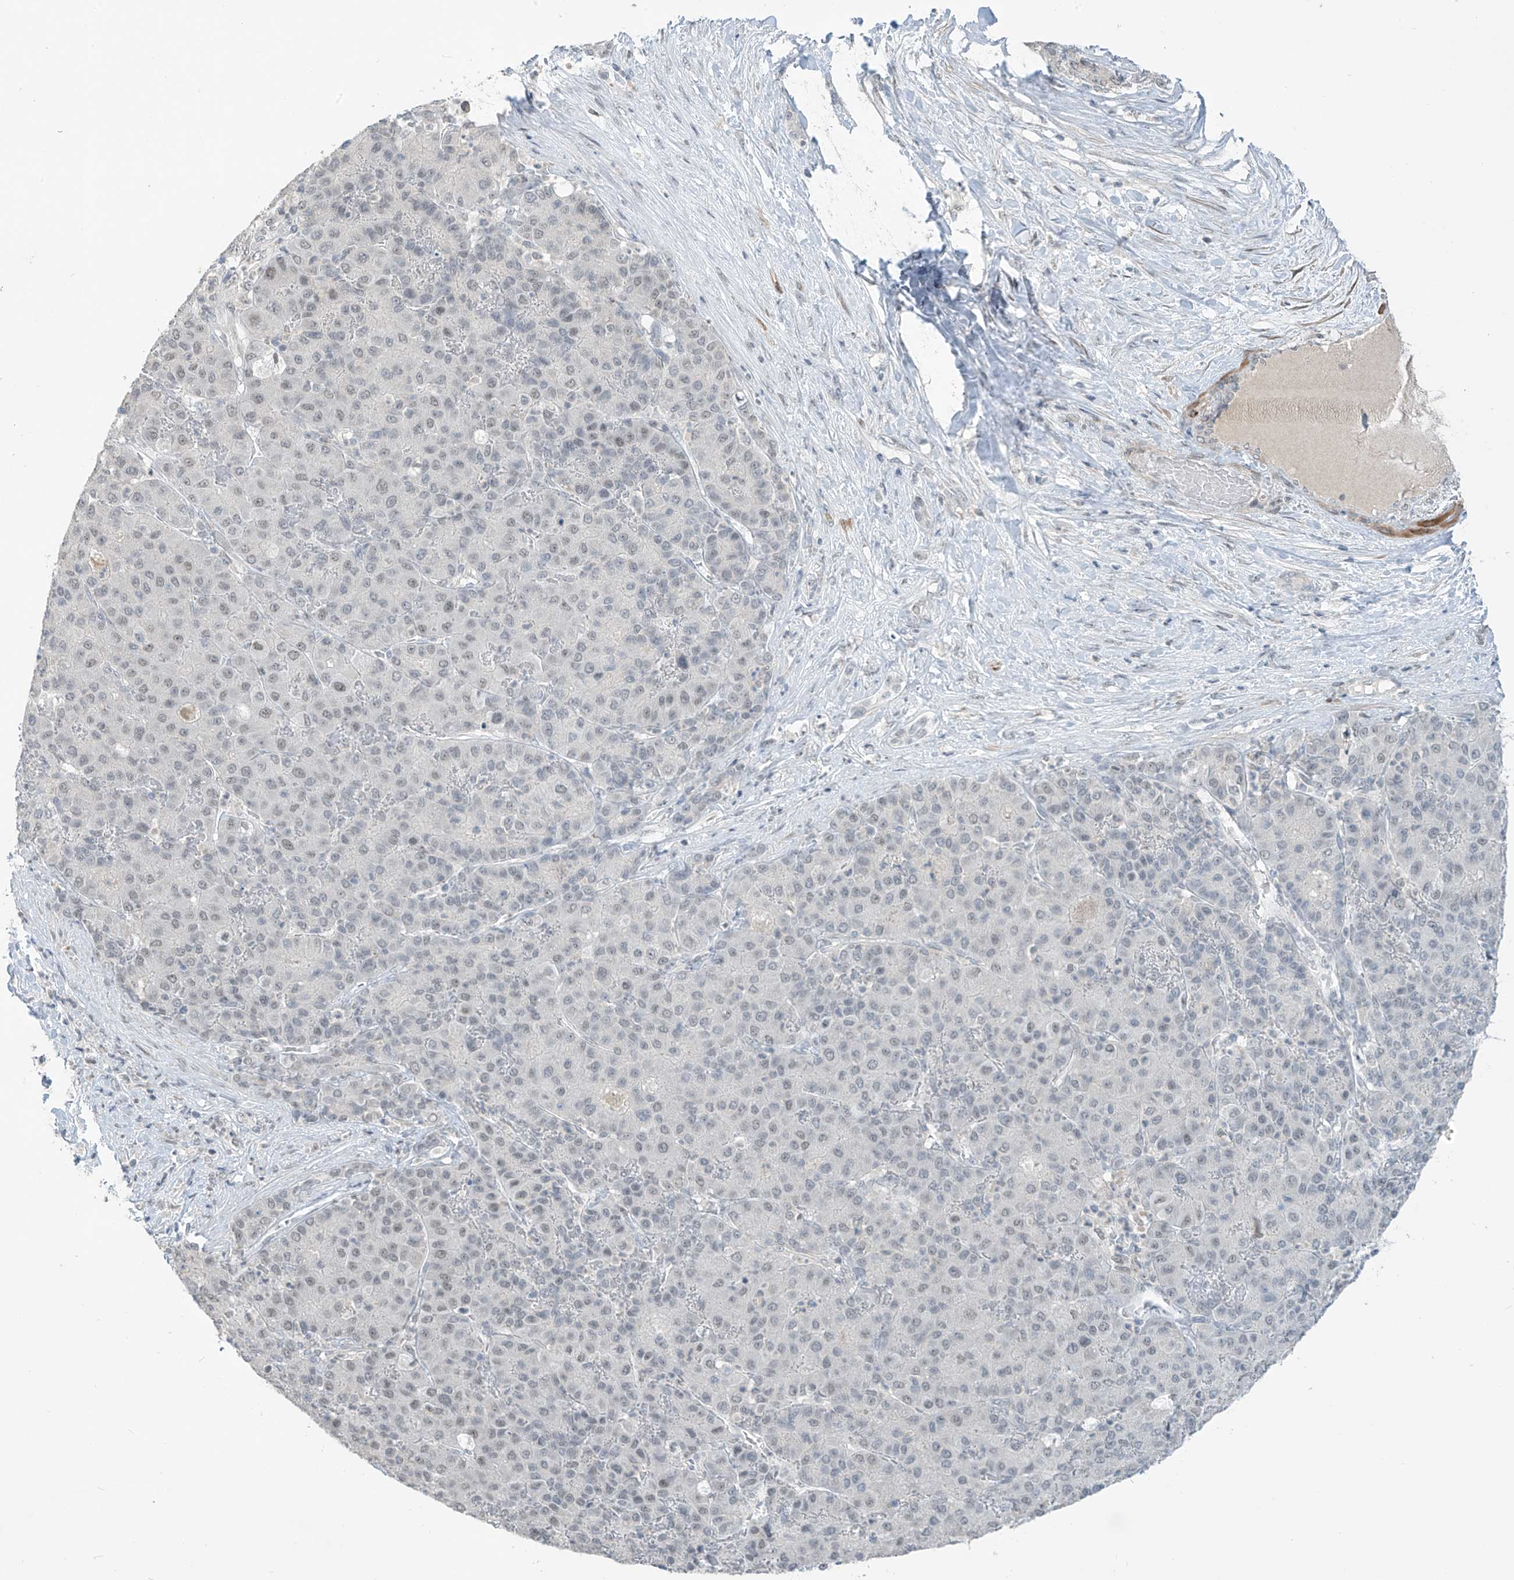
{"staining": {"intensity": "negative", "quantity": "none", "location": "none"}, "tissue": "liver cancer", "cell_type": "Tumor cells", "image_type": "cancer", "snomed": [{"axis": "morphology", "description": "Carcinoma, Hepatocellular, NOS"}, {"axis": "topography", "description": "Liver"}], "caption": "Liver hepatocellular carcinoma was stained to show a protein in brown. There is no significant expression in tumor cells.", "gene": "METAP1D", "patient": {"sex": "male", "age": 65}}